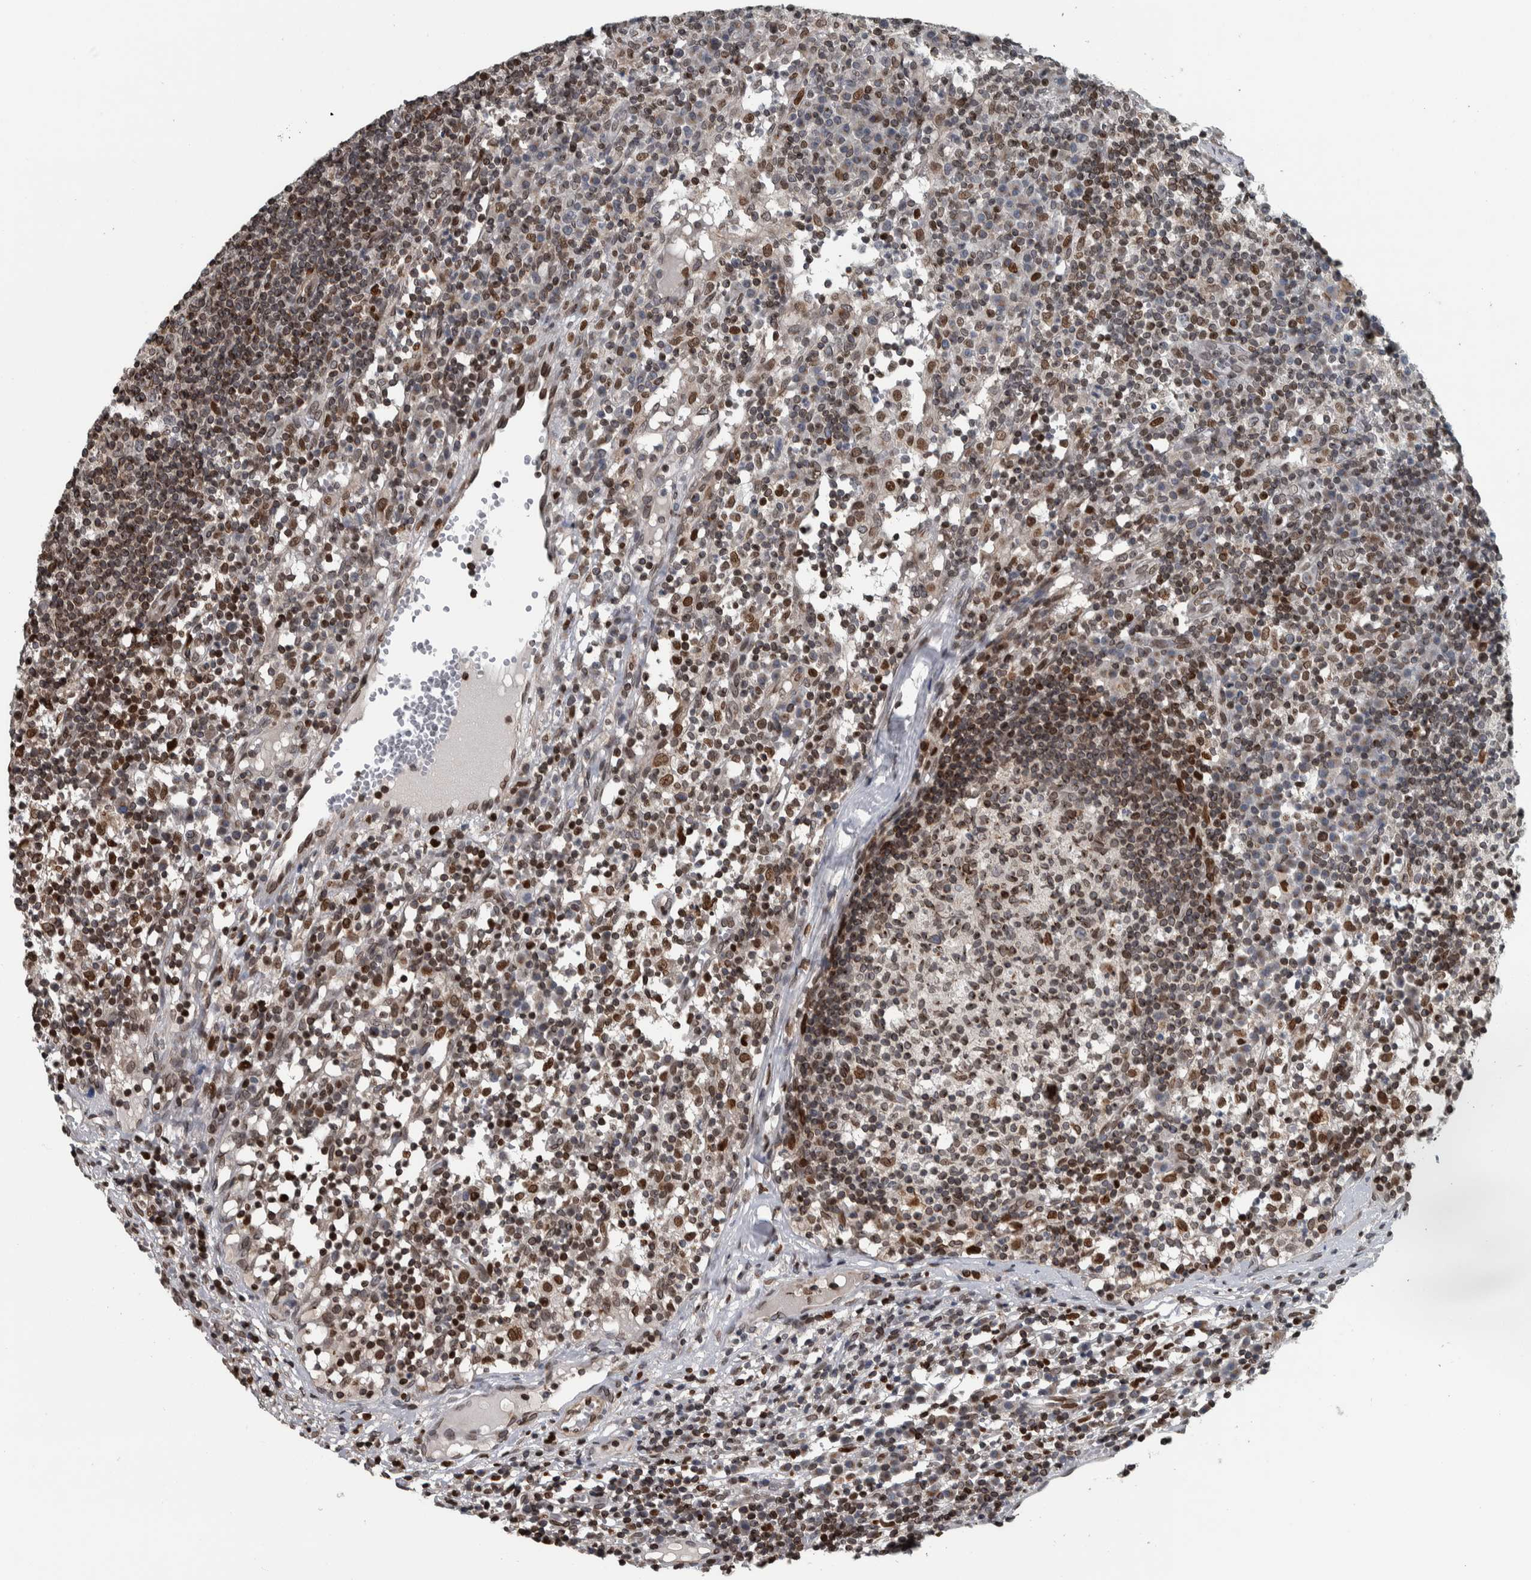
{"staining": {"intensity": "moderate", "quantity": "25%-75%", "location": "cytoplasmic/membranous,nuclear"}, "tissue": "lymph node", "cell_type": "Germinal center cells", "image_type": "normal", "snomed": [{"axis": "morphology", "description": "Normal tissue, NOS"}, {"axis": "morphology", "description": "Inflammation, NOS"}, {"axis": "topography", "description": "Lymph node"}], "caption": "Protein expression analysis of benign lymph node shows moderate cytoplasmic/membranous,nuclear staining in approximately 25%-75% of germinal center cells. Immunohistochemistry (ihc) stains the protein of interest in brown and the nuclei are stained blue.", "gene": "FAM135B", "patient": {"sex": "male", "age": 55}}